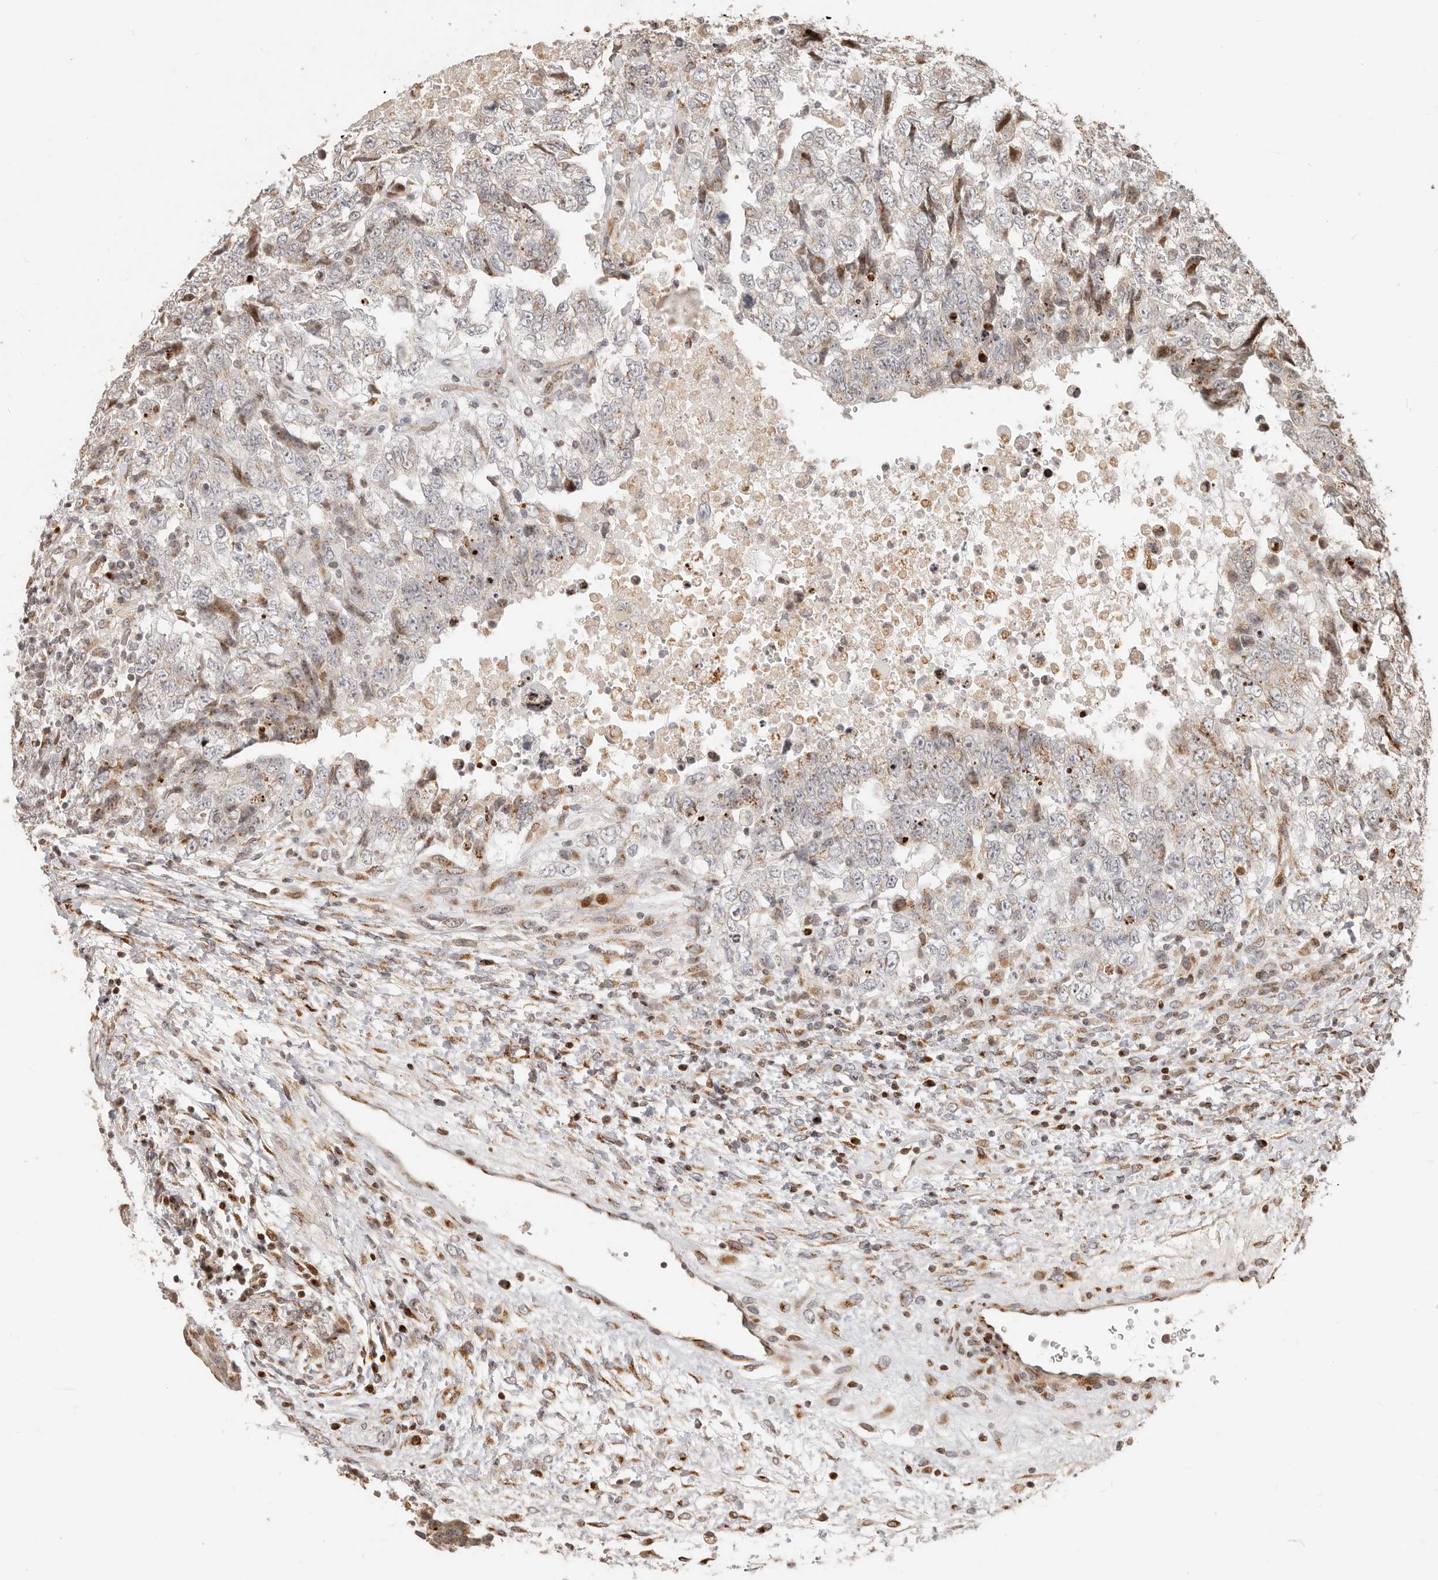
{"staining": {"intensity": "moderate", "quantity": "<25%", "location": "cytoplasmic/membranous"}, "tissue": "testis cancer", "cell_type": "Tumor cells", "image_type": "cancer", "snomed": [{"axis": "morphology", "description": "Carcinoma, Embryonal, NOS"}, {"axis": "topography", "description": "Testis"}], "caption": "A high-resolution micrograph shows immunohistochemistry staining of embryonal carcinoma (testis), which reveals moderate cytoplasmic/membranous expression in approximately <25% of tumor cells. (DAB (3,3'-diaminobenzidine) IHC, brown staining for protein, blue staining for nuclei).", "gene": "TRIM4", "patient": {"sex": "male", "age": 37}}